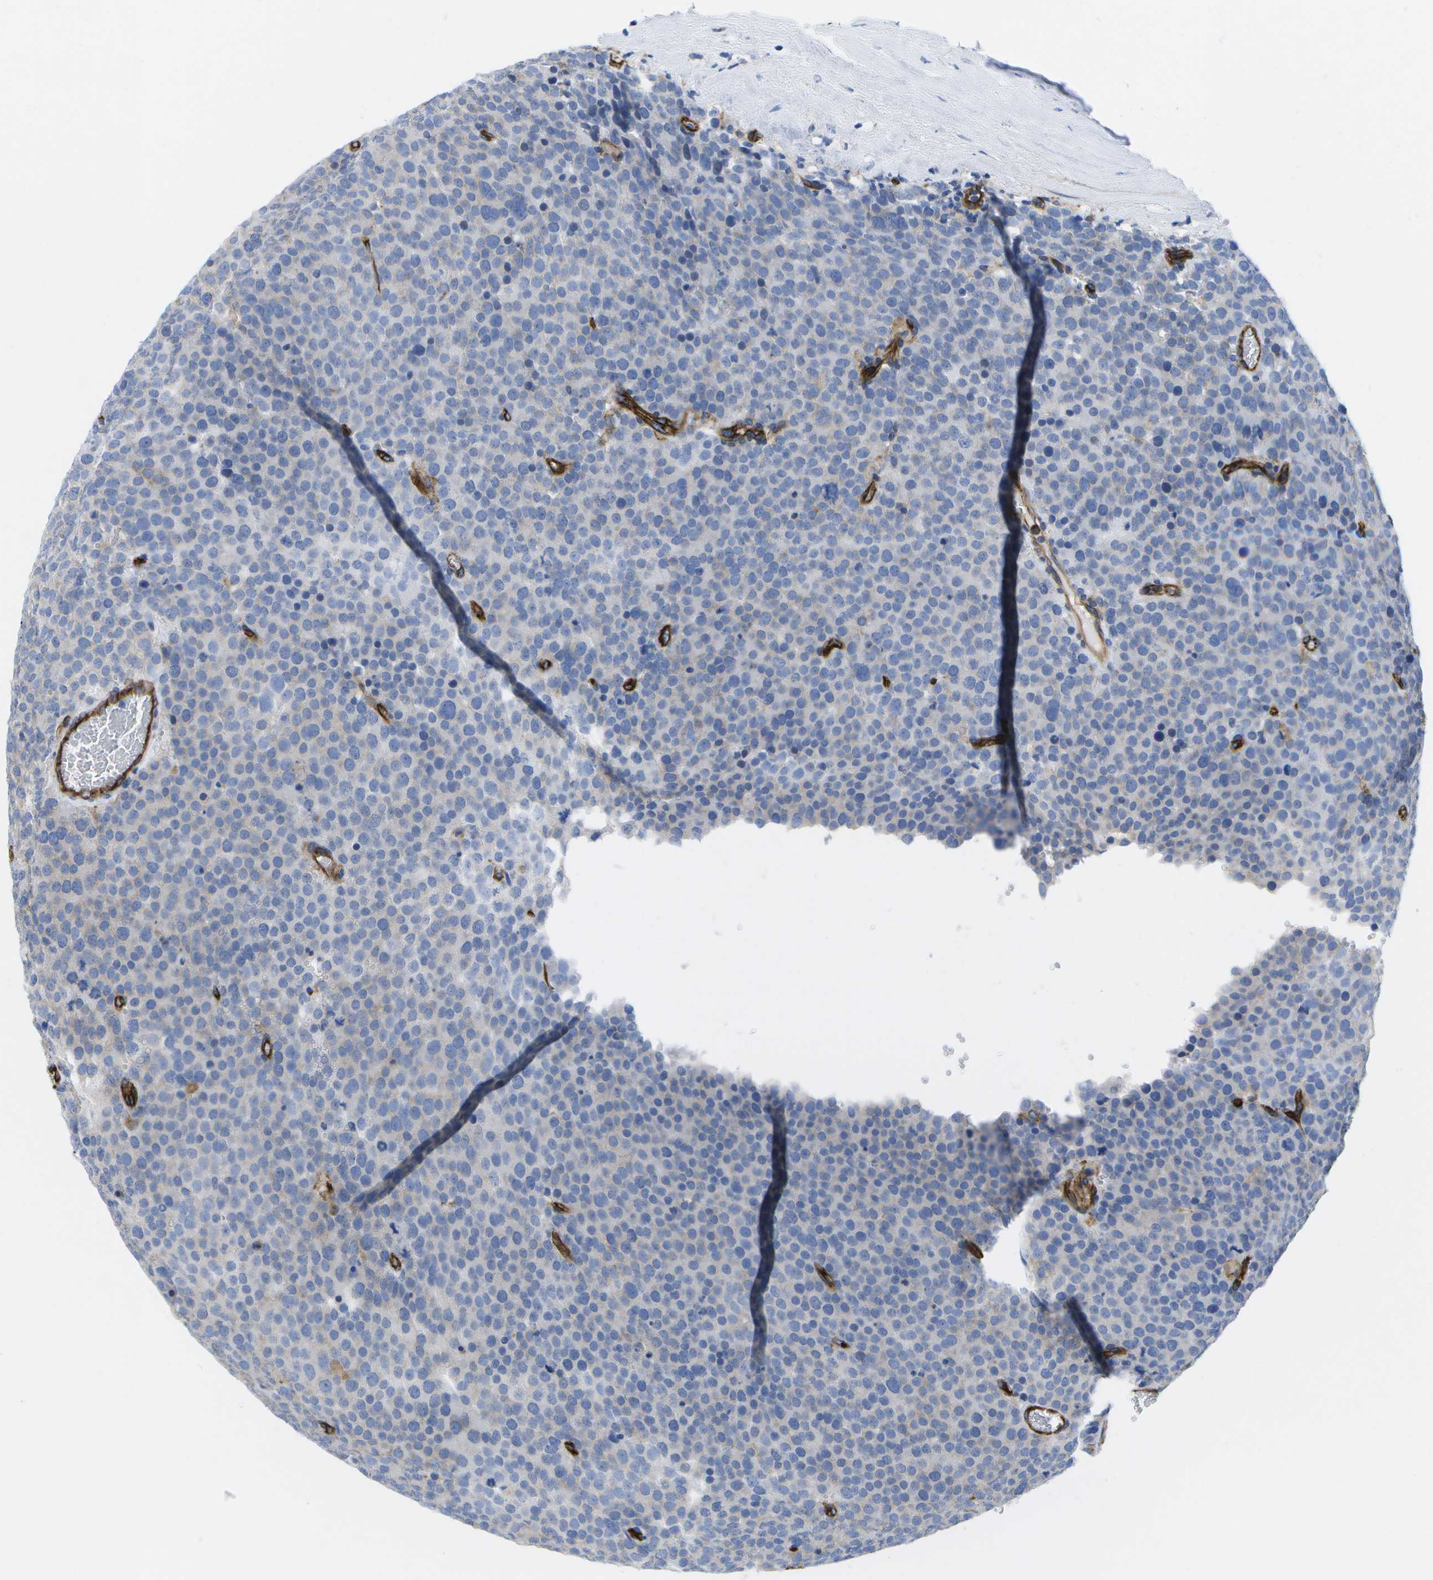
{"staining": {"intensity": "negative", "quantity": "none", "location": "none"}, "tissue": "testis cancer", "cell_type": "Tumor cells", "image_type": "cancer", "snomed": [{"axis": "morphology", "description": "Normal tissue, NOS"}, {"axis": "morphology", "description": "Seminoma, NOS"}, {"axis": "topography", "description": "Testis"}], "caption": "Tumor cells show no significant protein positivity in testis seminoma.", "gene": "DYSF", "patient": {"sex": "male", "age": 71}}